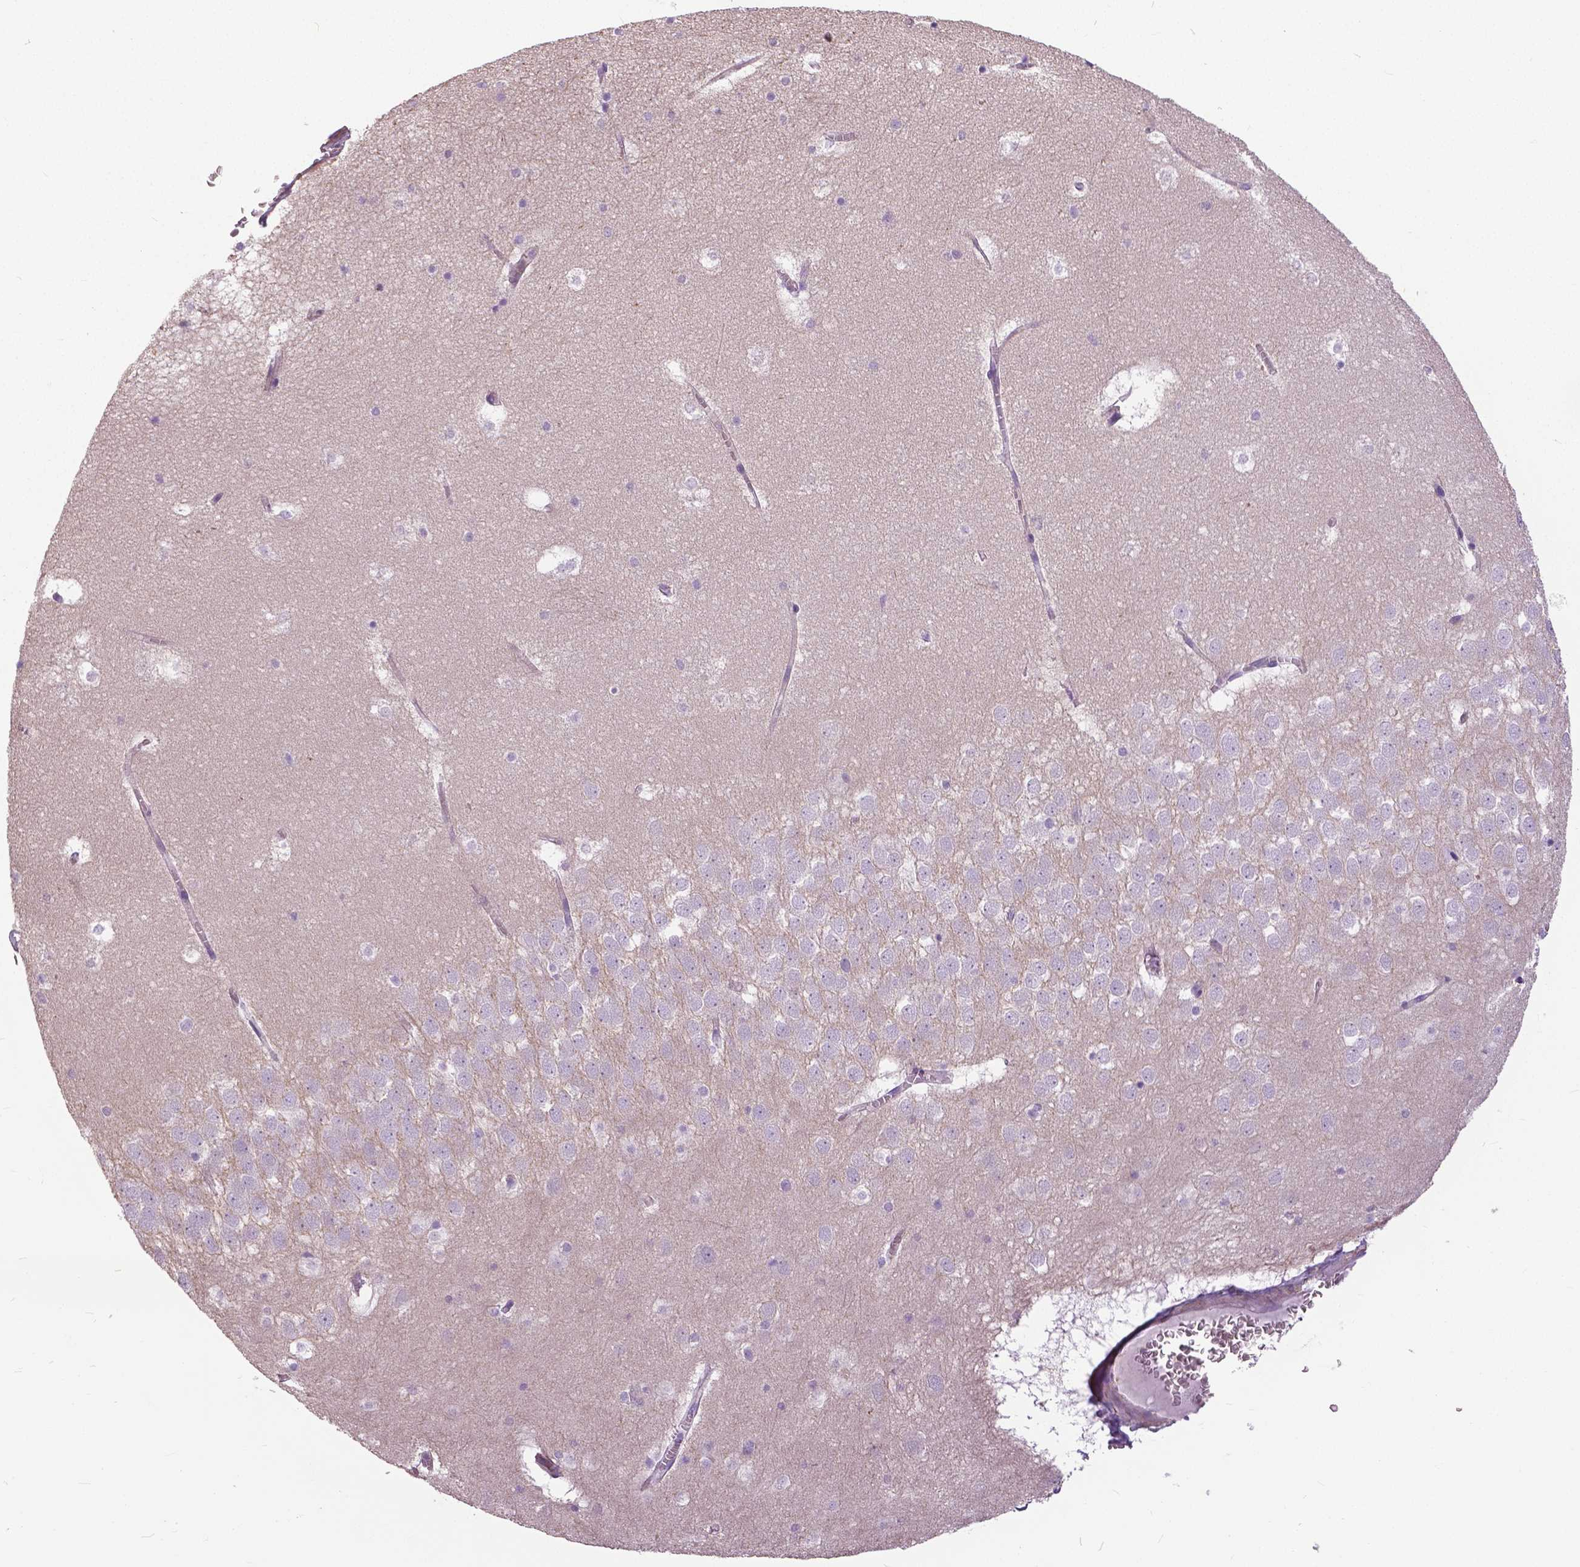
{"staining": {"intensity": "negative", "quantity": "none", "location": "none"}, "tissue": "hippocampus", "cell_type": "Glial cells", "image_type": "normal", "snomed": [{"axis": "morphology", "description": "Normal tissue, NOS"}, {"axis": "topography", "description": "Hippocampus"}], "caption": "An image of hippocampus stained for a protein exhibits no brown staining in glial cells.", "gene": "ANXA13", "patient": {"sex": "male", "age": 45}}